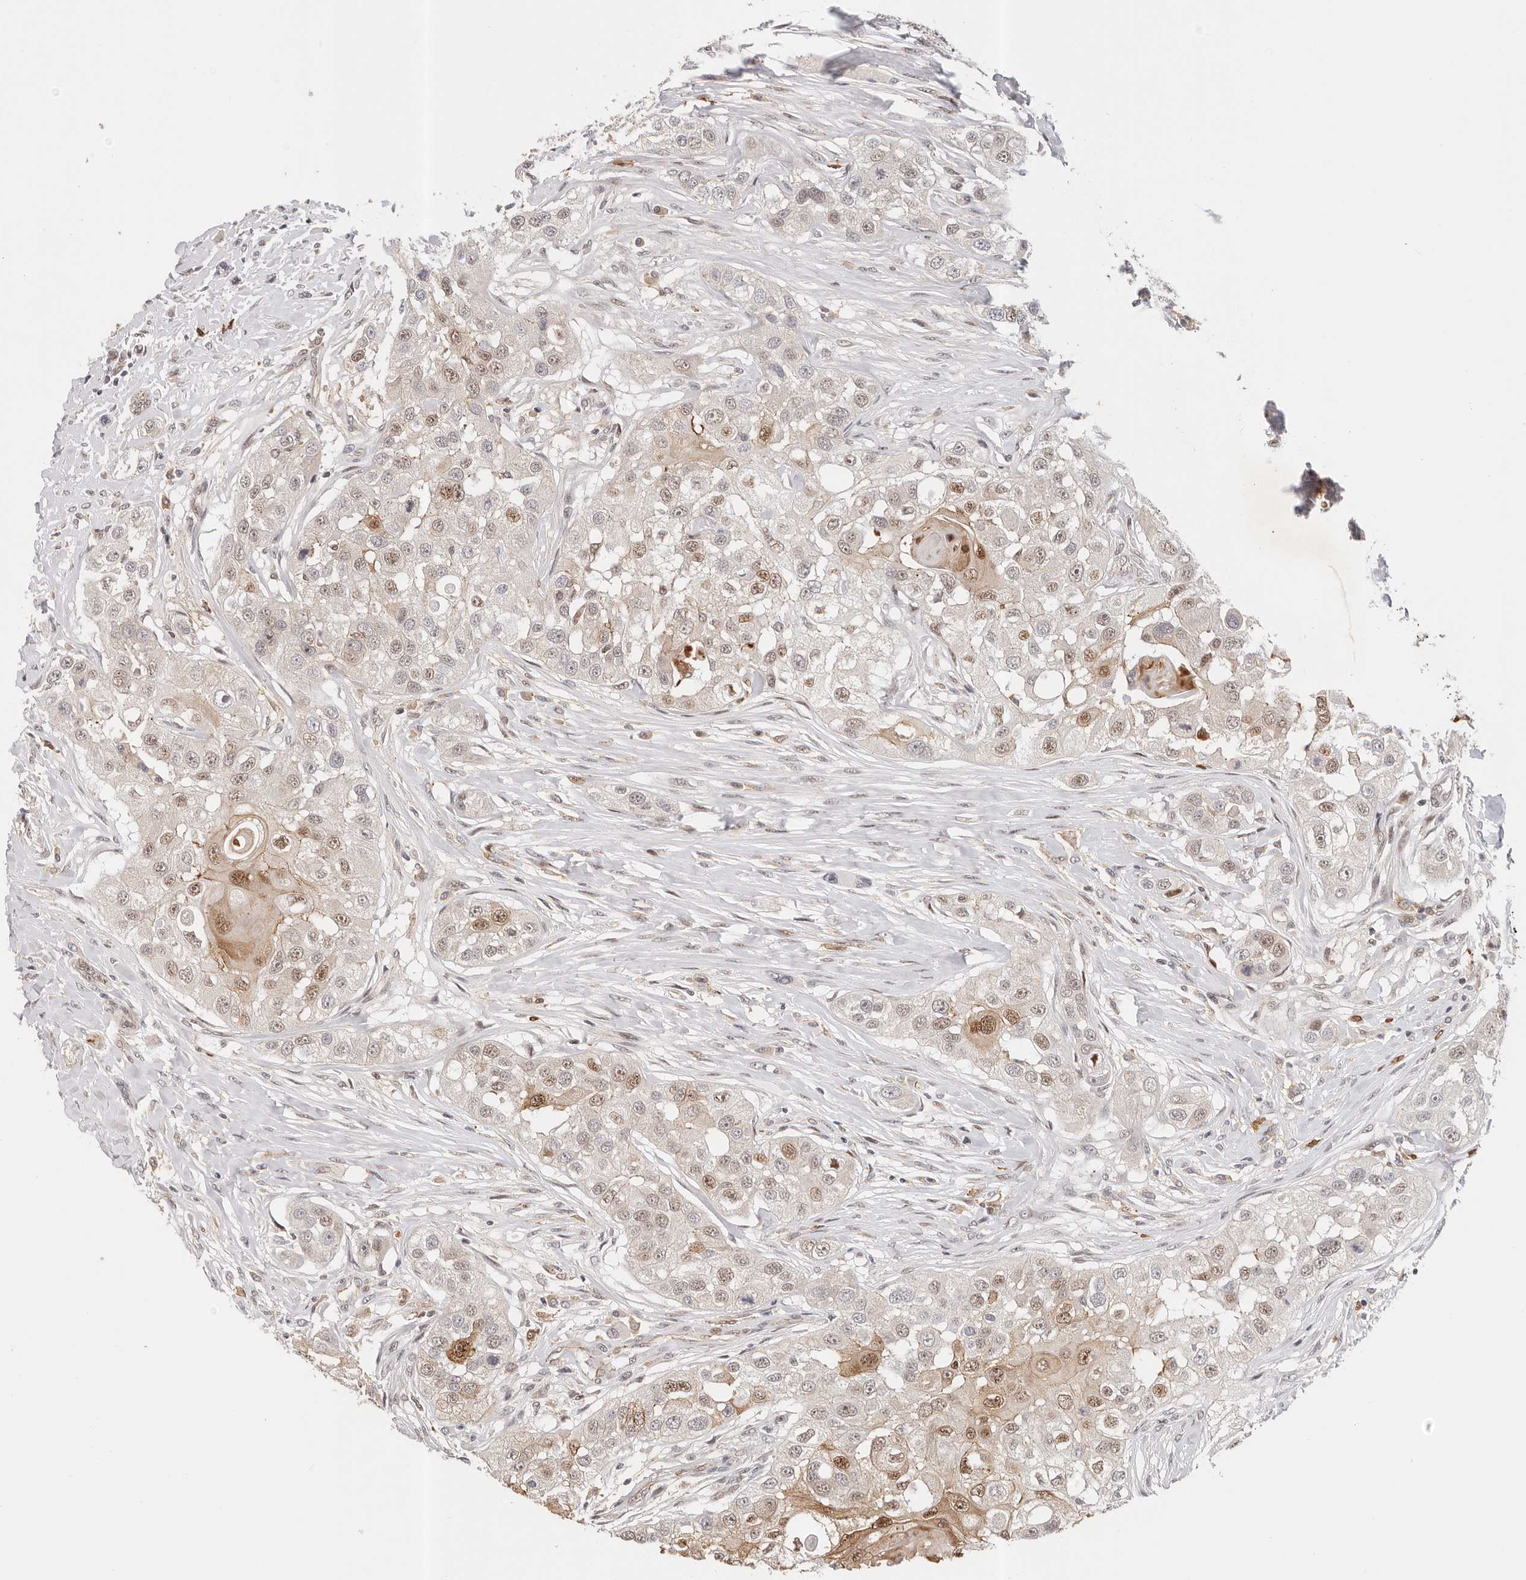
{"staining": {"intensity": "moderate", "quantity": "25%-75%", "location": "cytoplasmic/membranous,nuclear"}, "tissue": "head and neck cancer", "cell_type": "Tumor cells", "image_type": "cancer", "snomed": [{"axis": "morphology", "description": "Normal tissue, NOS"}, {"axis": "morphology", "description": "Squamous cell carcinoma, NOS"}, {"axis": "topography", "description": "Skeletal muscle"}, {"axis": "topography", "description": "Head-Neck"}], "caption": "Tumor cells reveal medium levels of moderate cytoplasmic/membranous and nuclear positivity in about 25%-75% of cells in head and neck cancer.", "gene": "AFDN", "patient": {"sex": "male", "age": 51}}